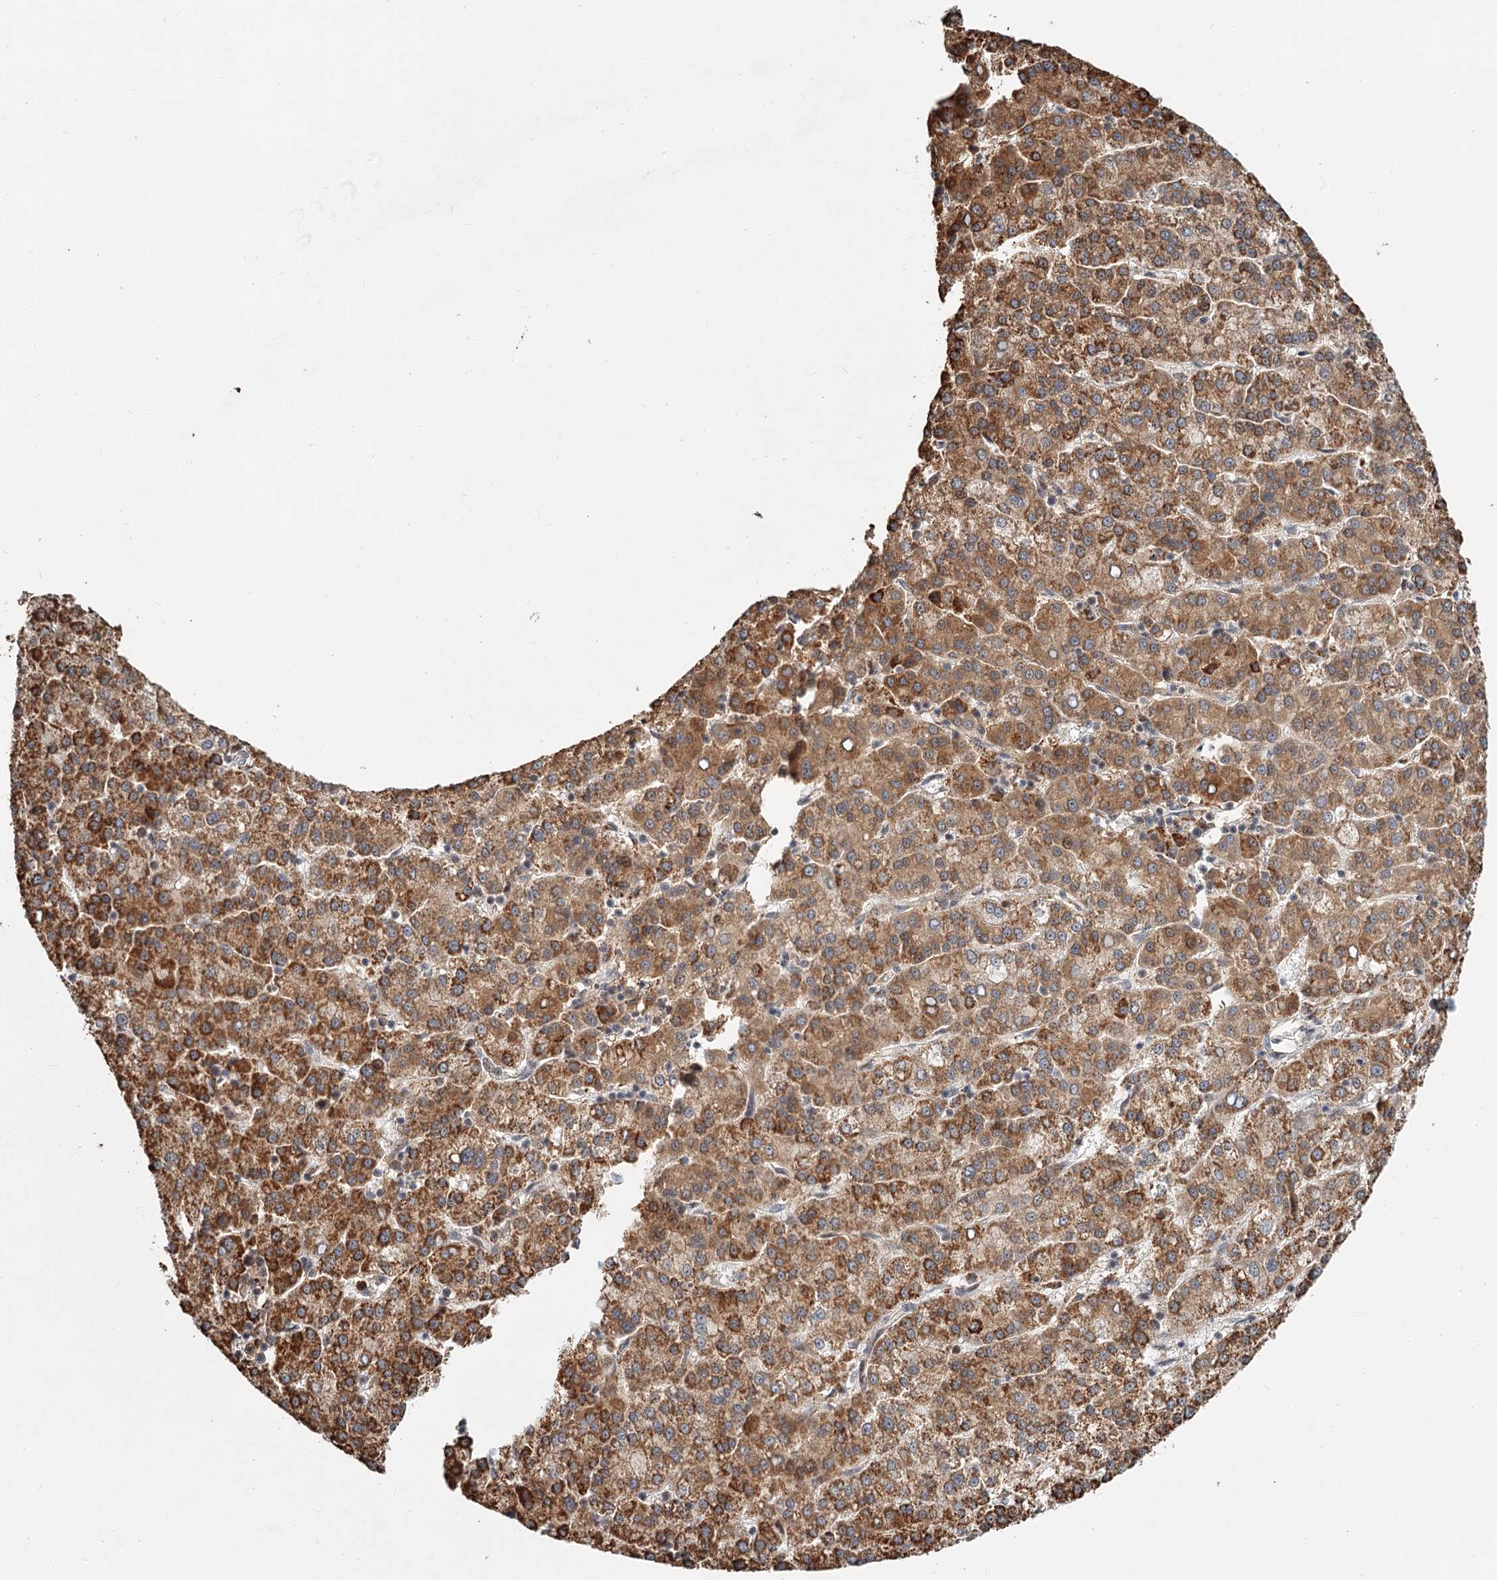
{"staining": {"intensity": "strong", "quantity": ">75%", "location": "cytoplasmic/membranous"}, "tissue": "liver cancer", "cell_type": "Tumor cells", "image_type": "cancer", "snomed": [{"axis": "morphology", "description": "Carcinoma, Hepatocellular, NOS"}, {"axis": "topography", "description": "Liver"}], "caption": "Immunohistochemical staining of human liver hepatocellular carcinoma demonstrates high levels of strong cytoplasmic/membranous protein positivity in approximately >75% of tumor cells.", "gene": "CDC123", "patient": {"sex": "female", "age": 58}}